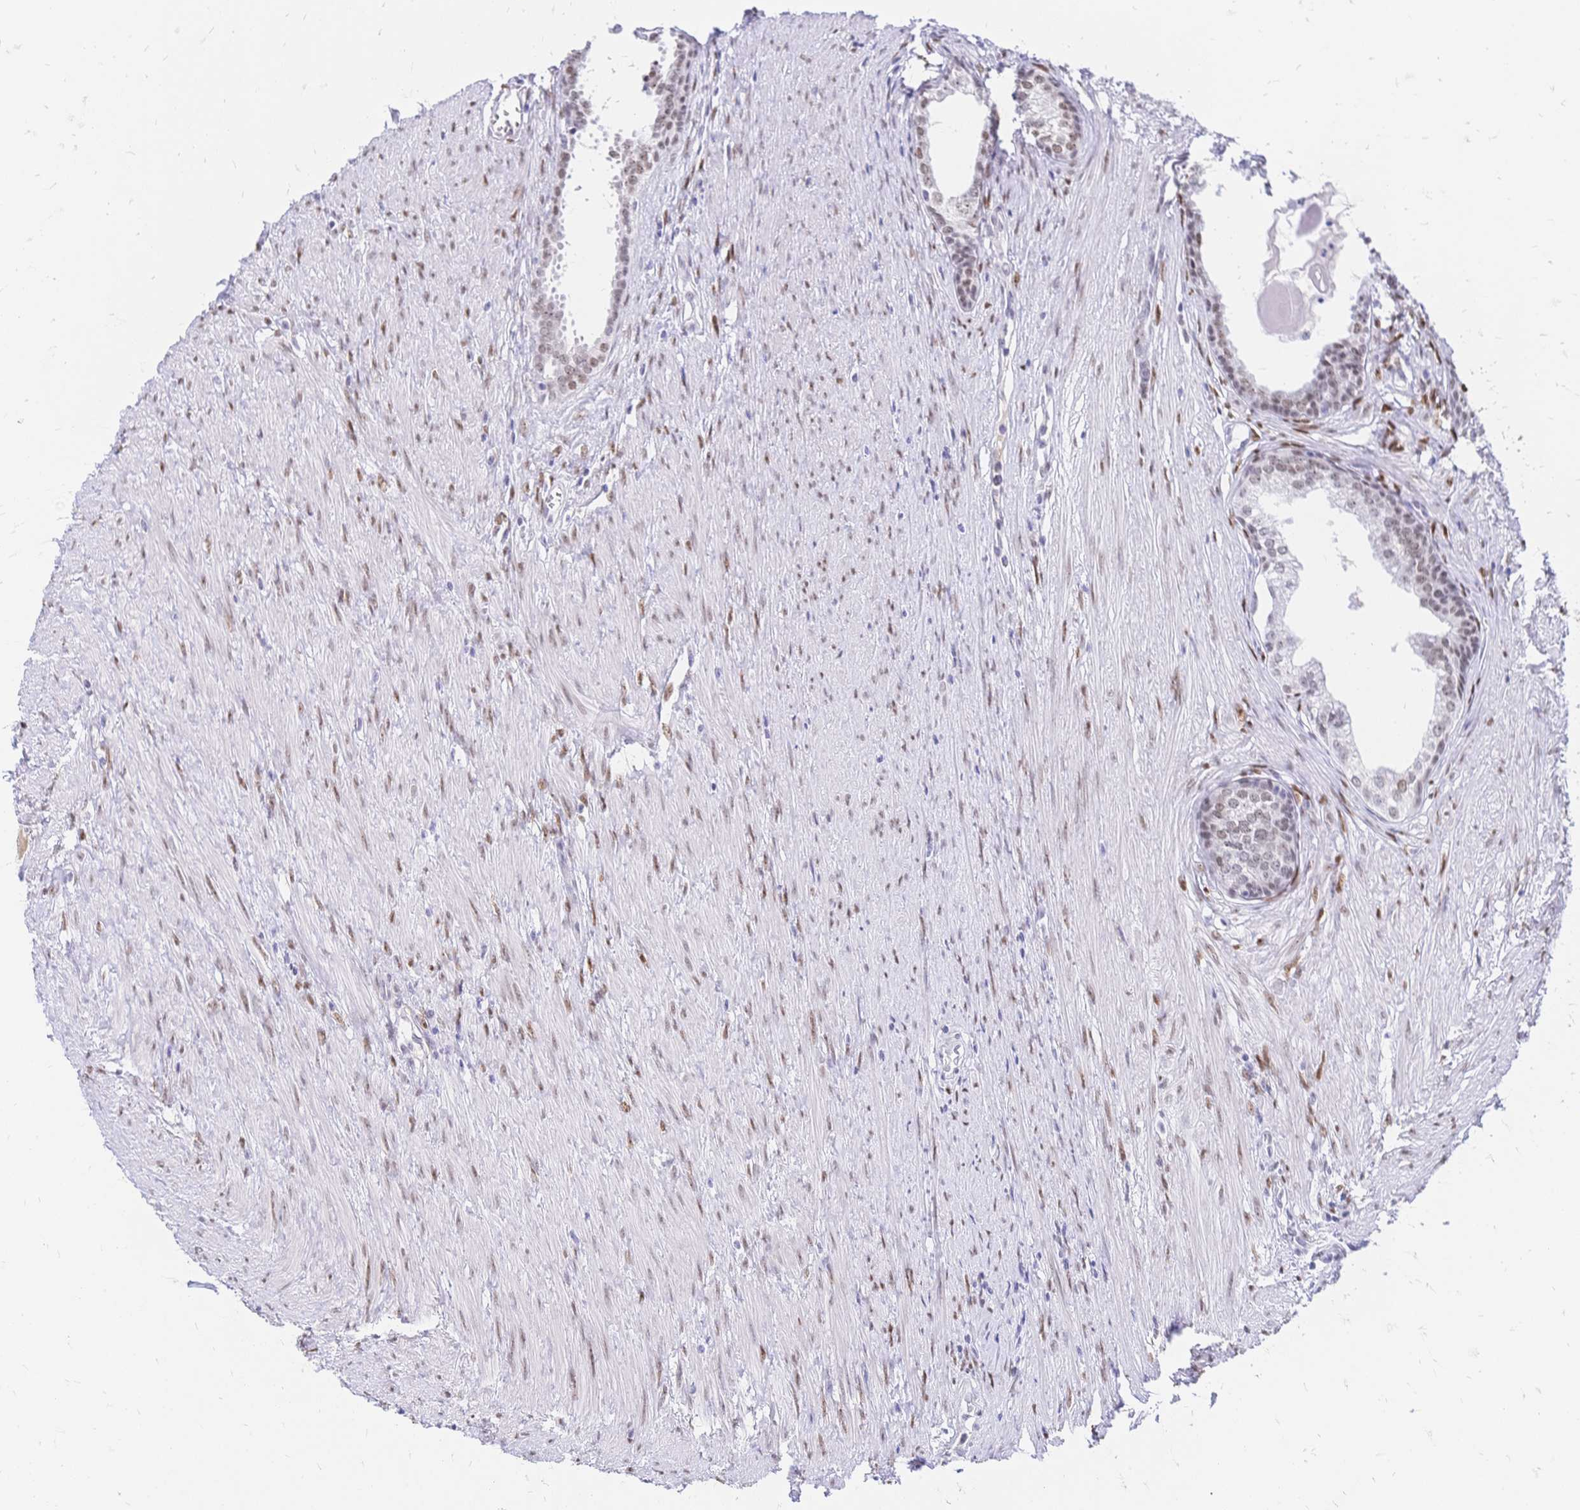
{"staining": {"intensity": "moderate", "quantity": ">75%", "location": "nuclear"}, "tissue": "prostate cancer", "cell_type": "Tumor cells", "image_type": "cancer", "snomed": [{"axis": "morphology", "description": "Adenocarcinoma, High grade"}, {"axis": "topography", "description": "Prostate"}], "caption": "A histopathology image of human high-grade adenocarcinoma (prostate) stained for a protein displays moderate nuclear brown staining in tumor cells.", "gene": "NFIC", "patient": {"sex": "male", "age": 68}}